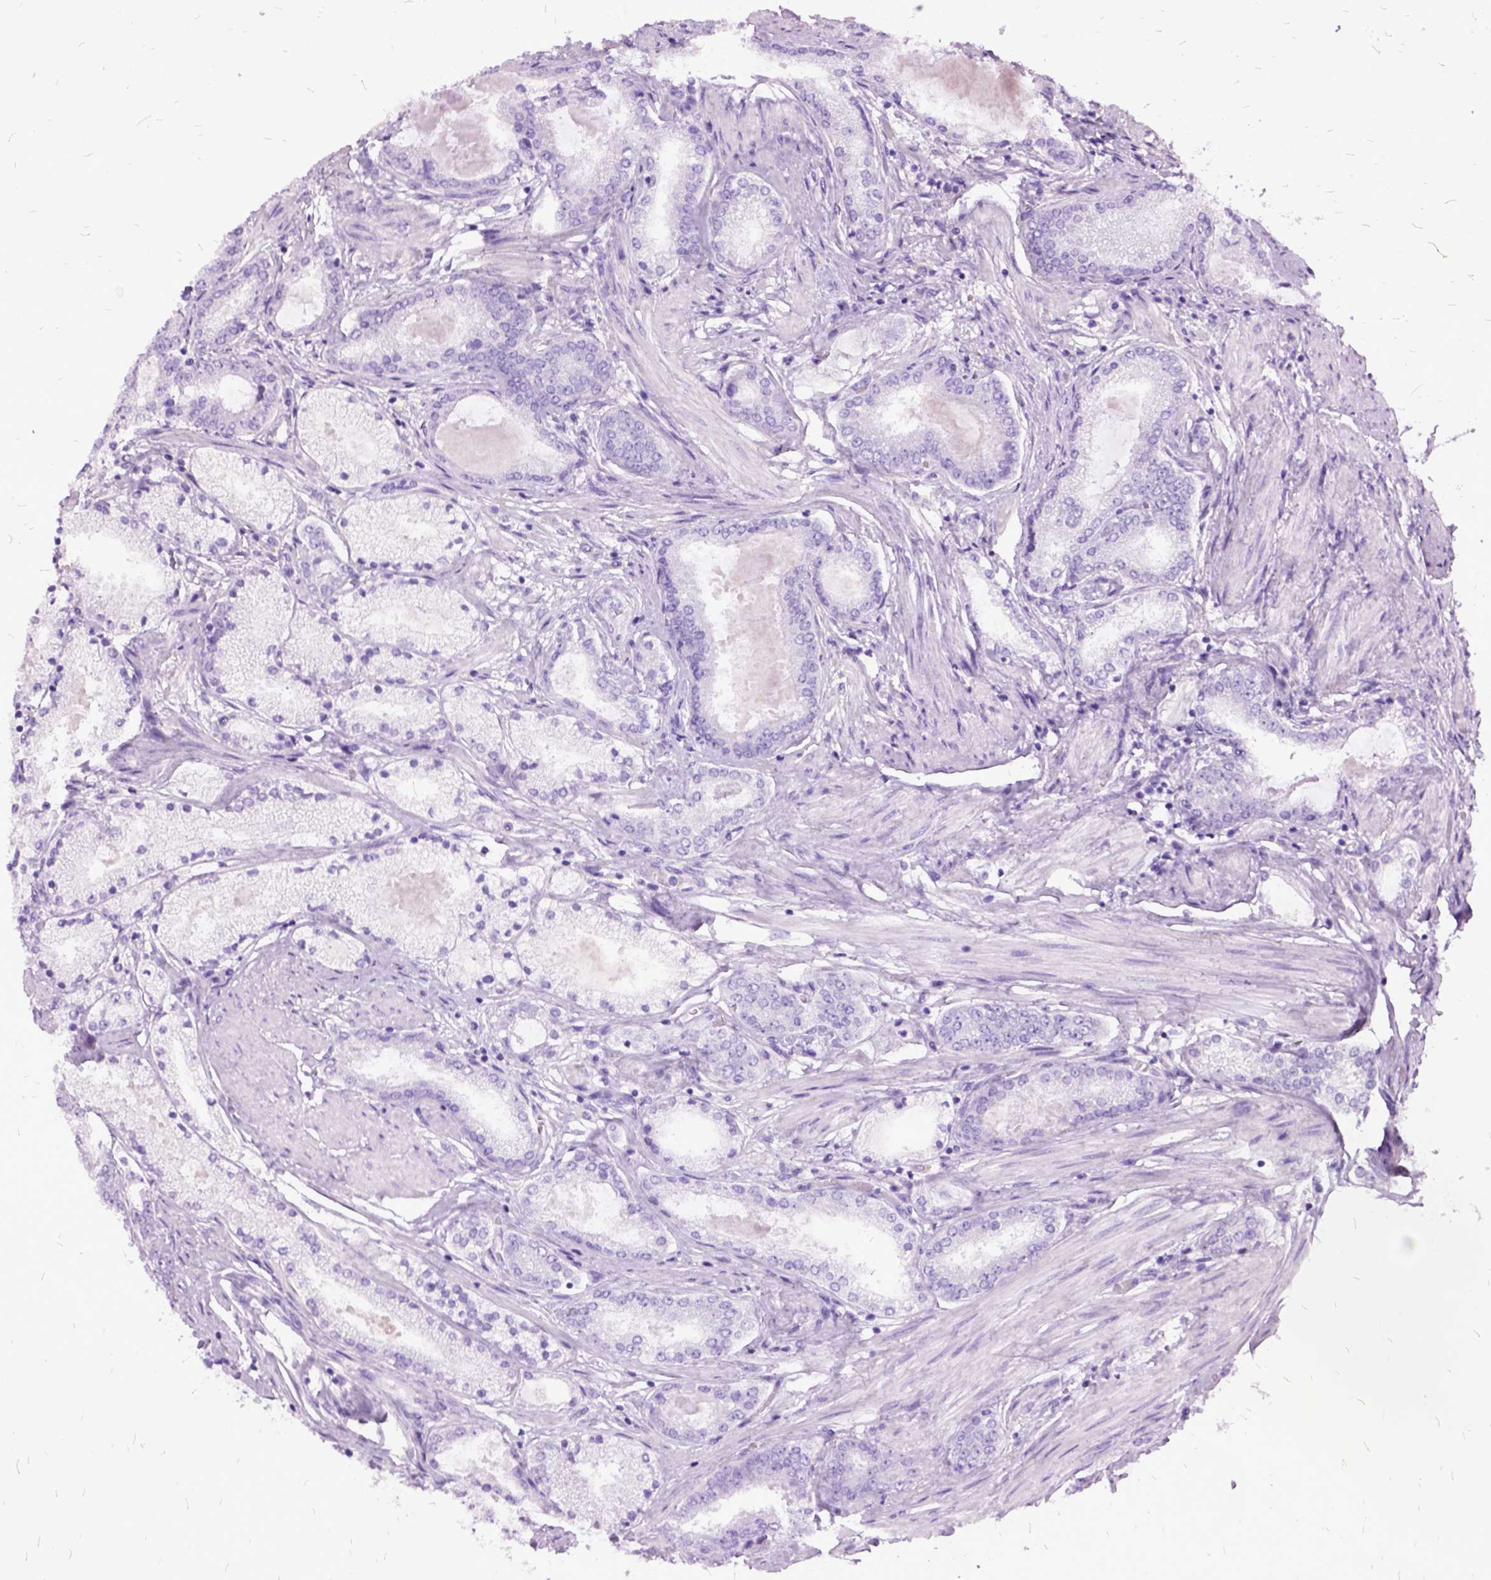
{"staining": {"intensity": "negative", "quantity": "none", "location": "none"}, "tissue": "prostate cancer", "cell_type": "Tumor cells", "image_type": "cancer", "snomed": [{"axis": "morphology", "description": "Adenocarcinoma, High grade"}, {"axis": "topography", "description": "Prostate"}], "caption": "A histopathology image of human prostate cancer is negative for staining in tumor cells. (DAB (3,3'-diaminobenzidine) immunohistochemistry, high magnification).", "gene": "MME", "patient": {"sex": "male", "age": 63}}